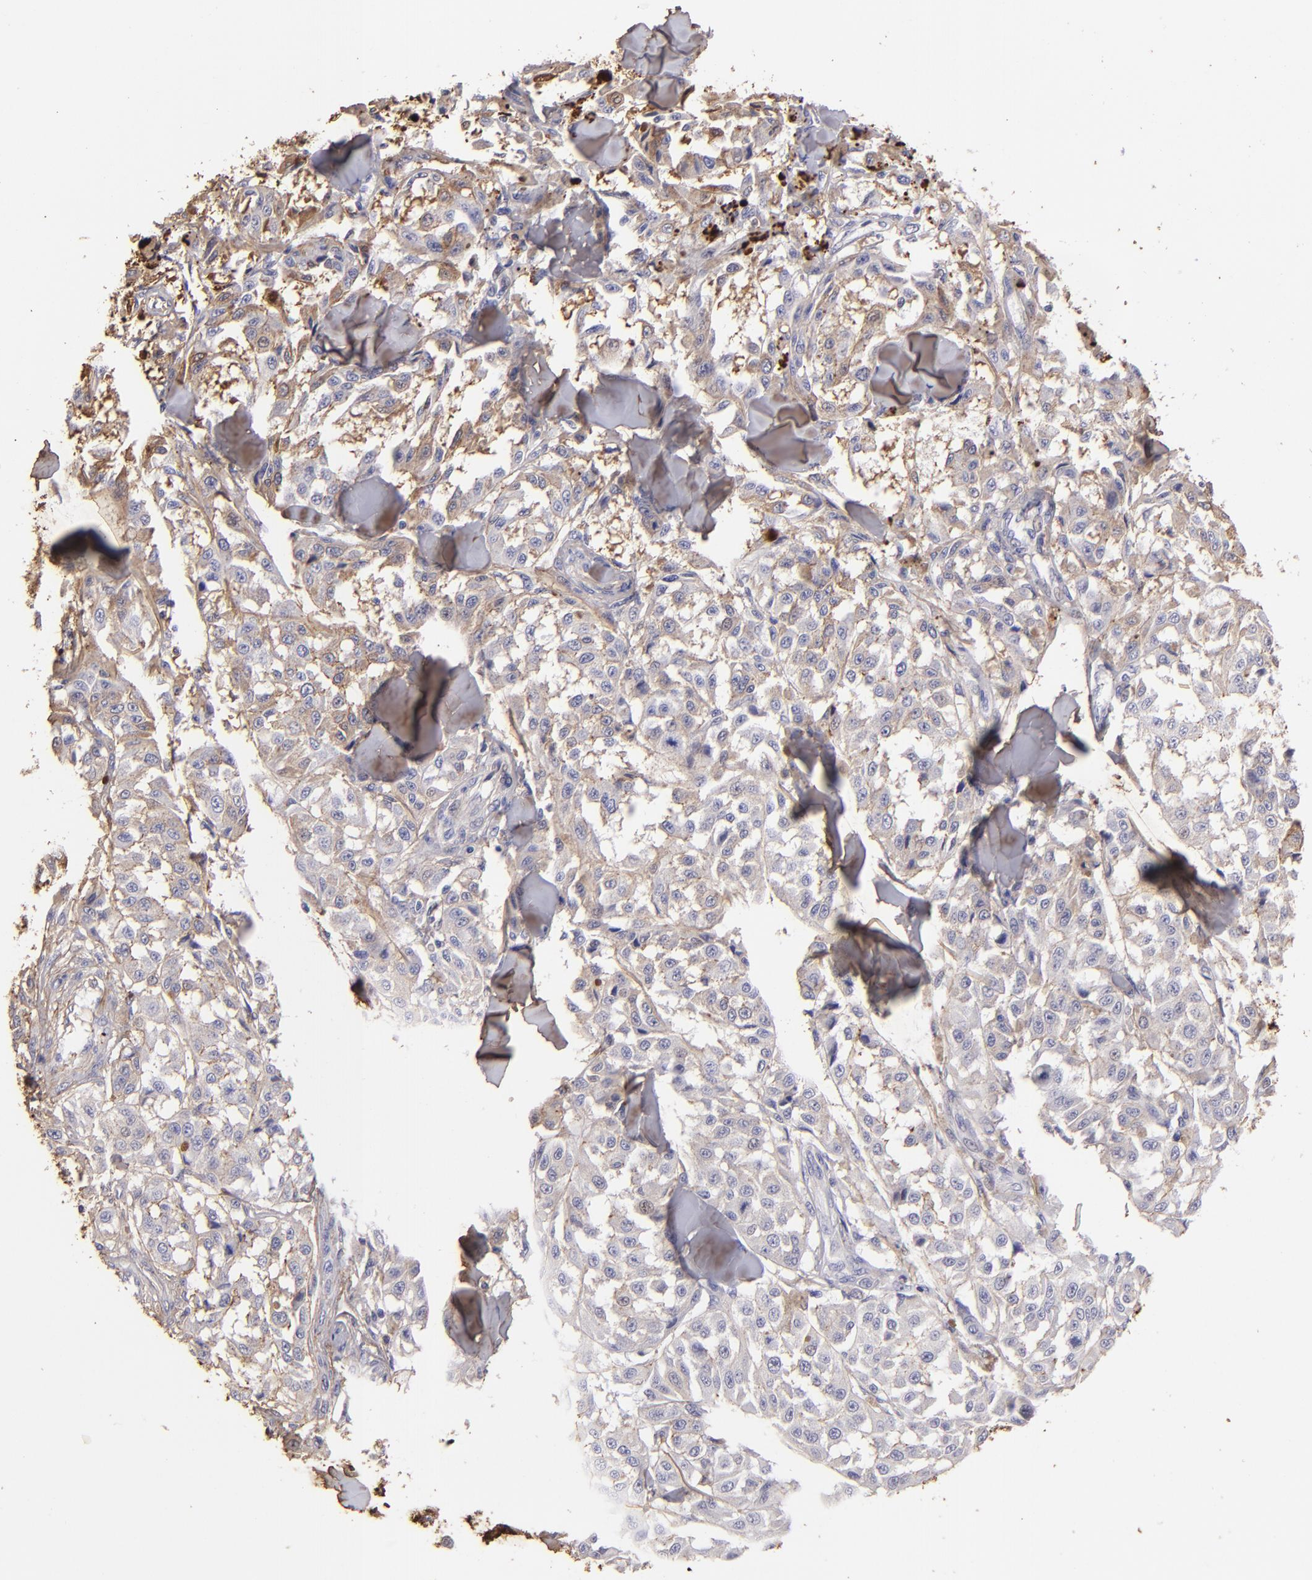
{"staining": {"intensity": "weak", "quantity": ">75%", "location": "cytoplasmic/membranous"}, "tissue": "melanoma", "cell_type": "Tumor cells", "image_type": "cancer", "snomed": [{"axis": "morphology", "description": "Malignant melanoma, NOS"}, {"axis": "topography", "description": "Skin"}], "caption": "Melanoma stained for a protein reveals weak cytoplasmic/membranous positivity in tumor cells.", "gene": "FGB", "patient": {"sex": "female", "age": 64}}